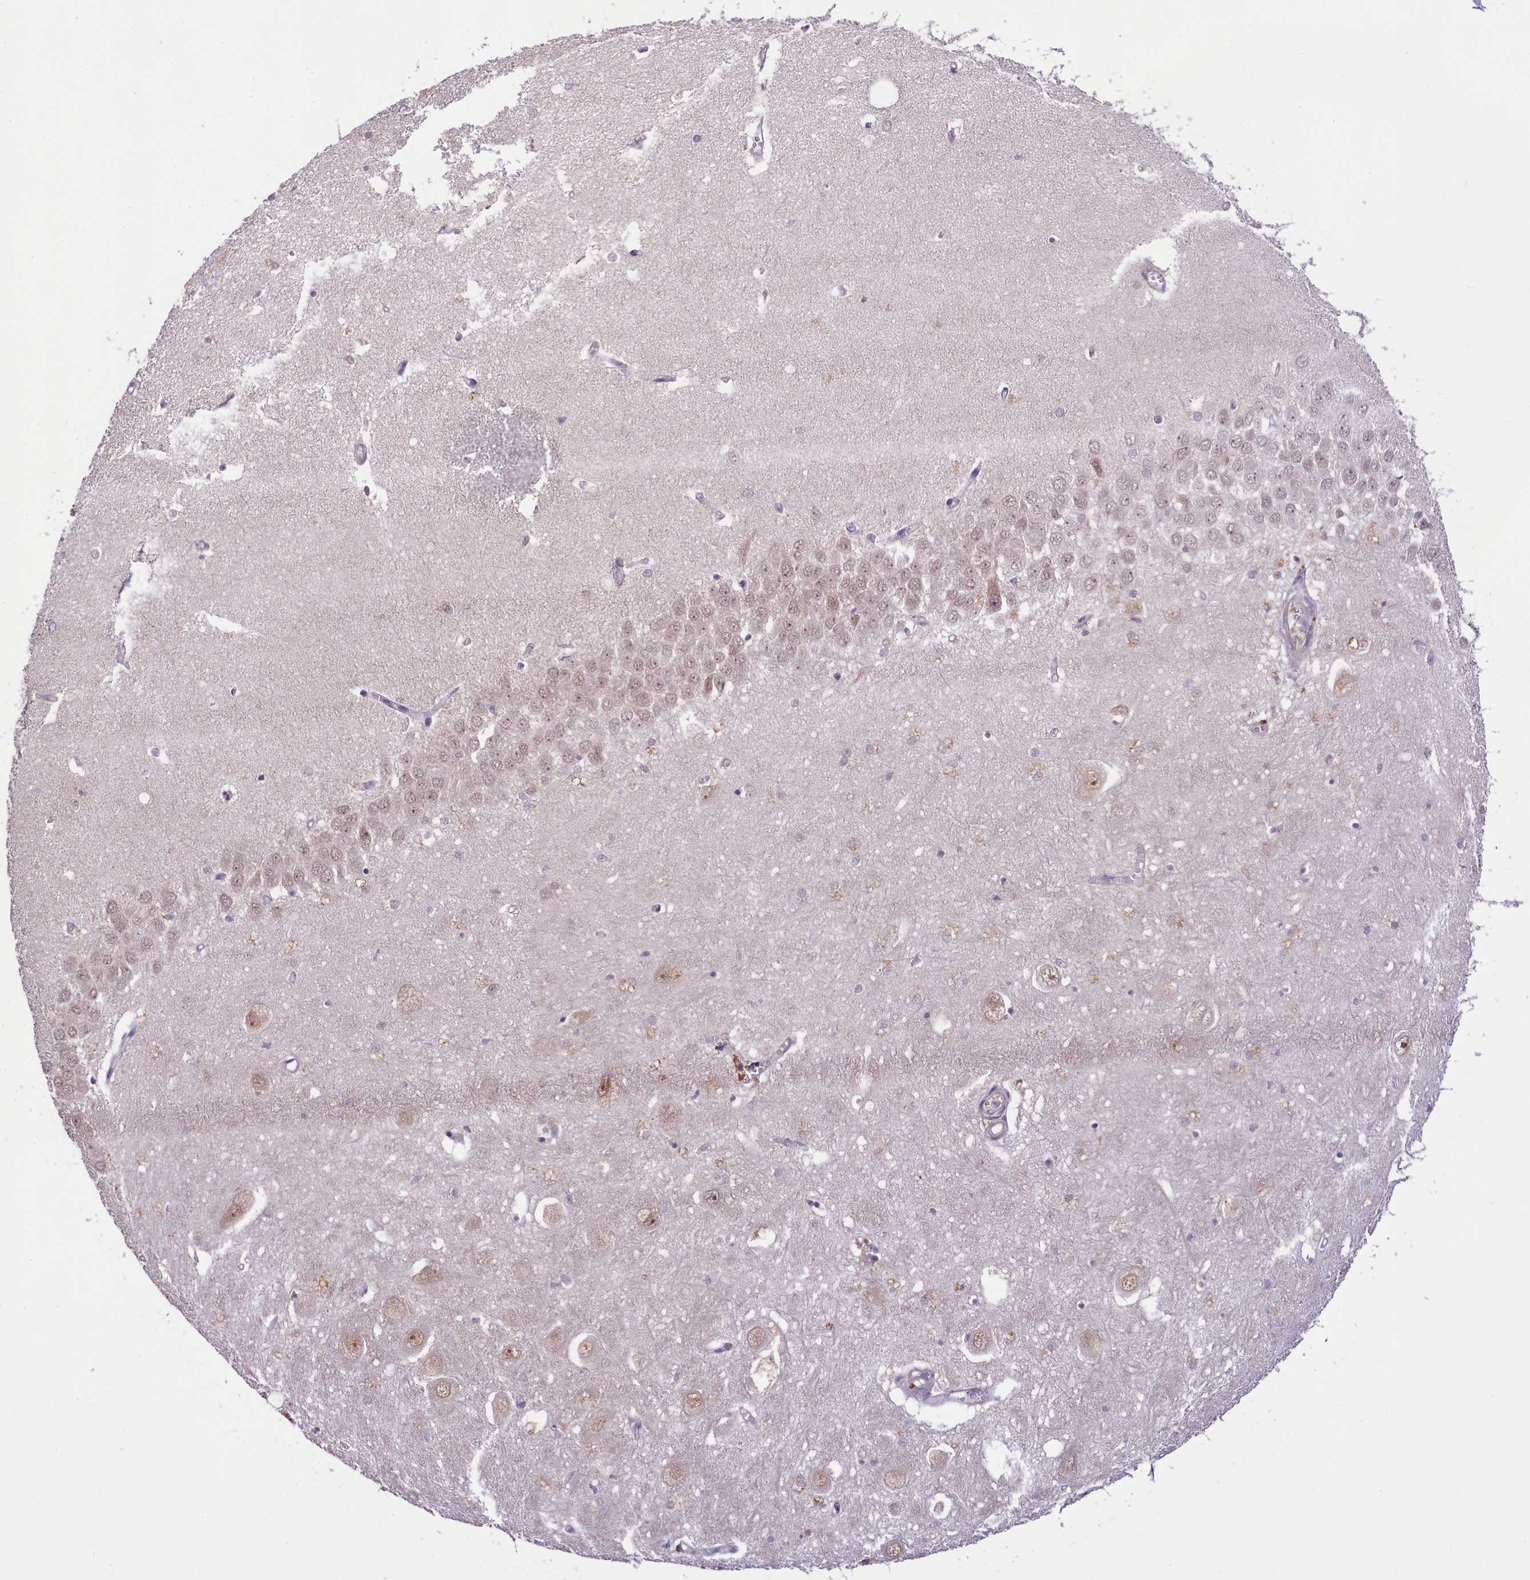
{"staining": {"intensity": "weak", "quantity": "<25%", "location": "nuclear"}, "tissue": "hippocampus", "cell_type": "Glial cells", "image_type": "normal", "snomed": [{"axis": "morphology", "description": "Normal tissue, NOS"}, {"axis": "topography", "description": "Hippocampus"}], "caption": "A high-resolution image shows IHC staining of unremarkable hippocampus, which shows no significant staining in glial cells.", "gene": "PAF1", "patient": {"sex": "female", "age": 64}}